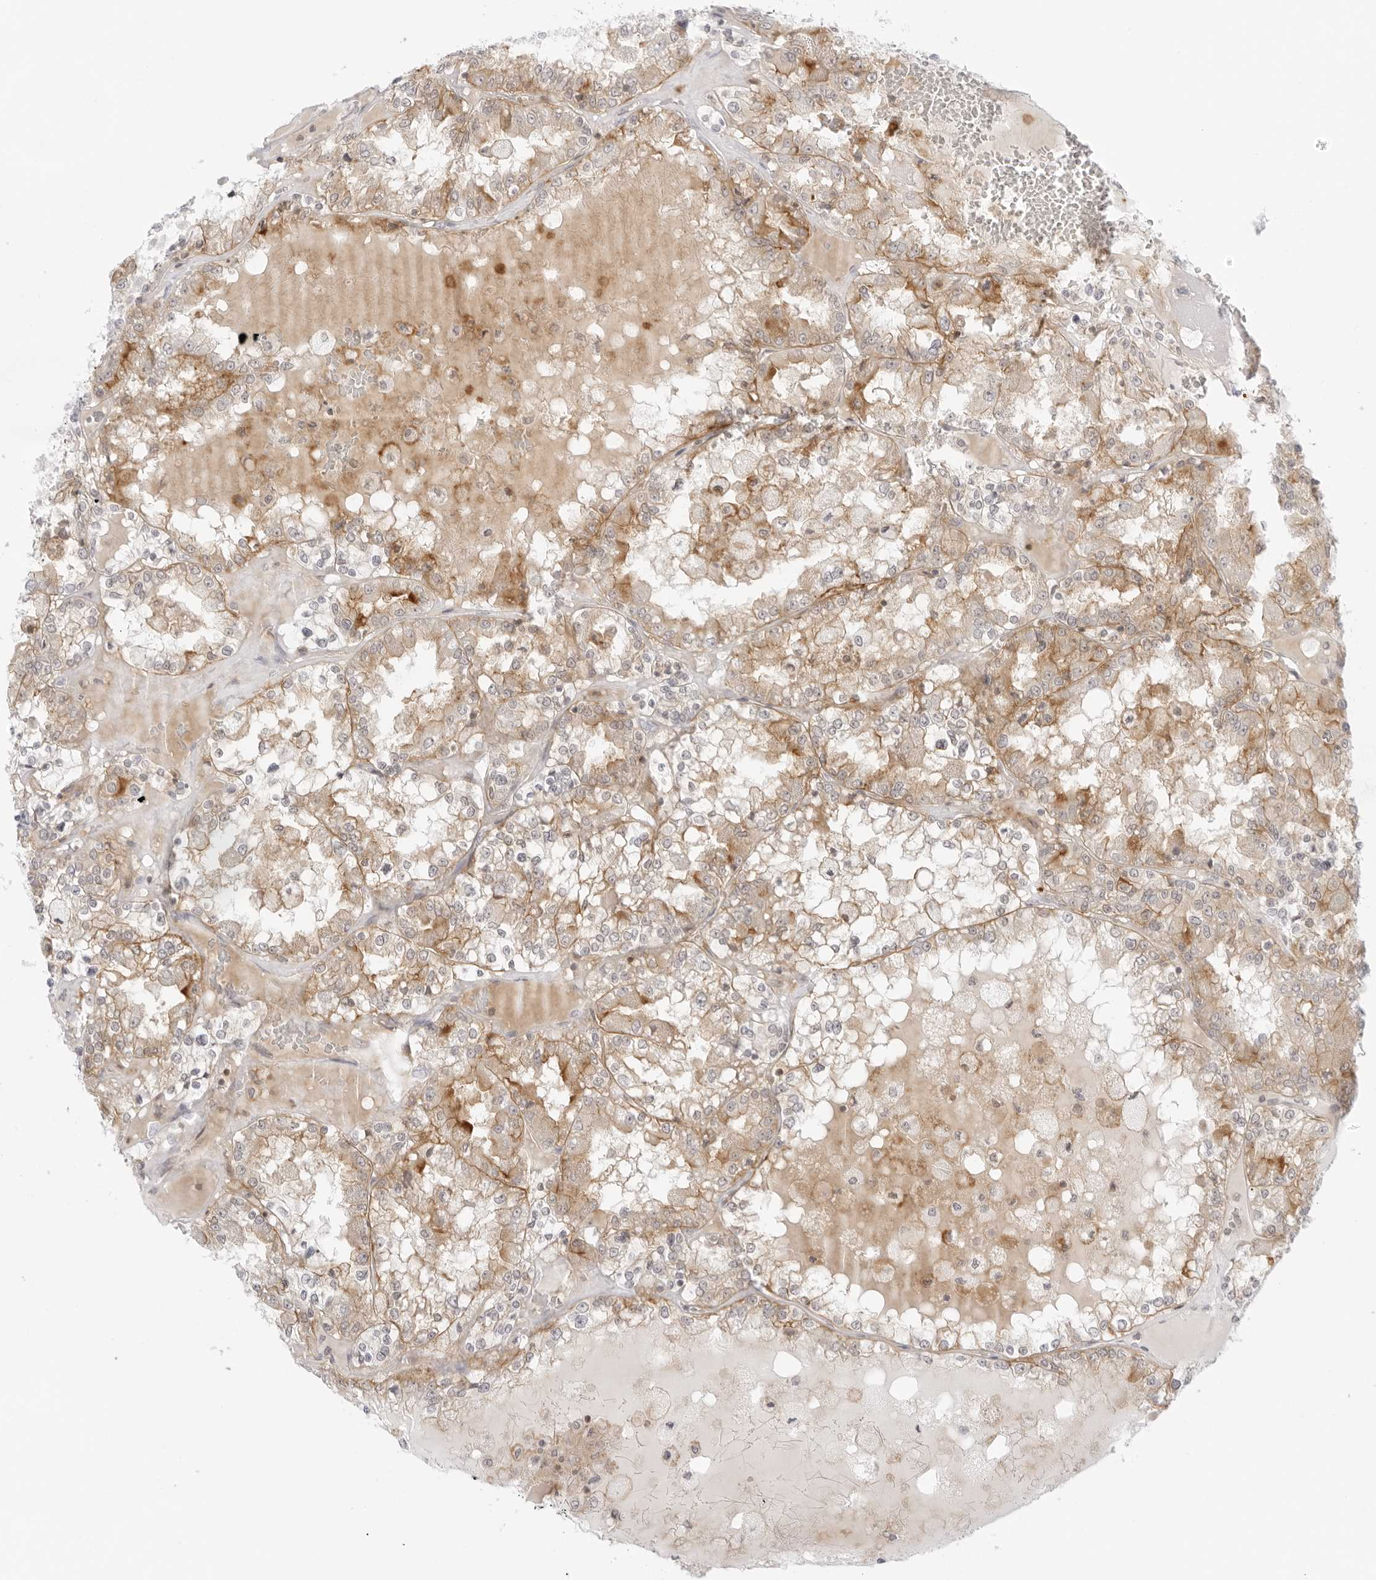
{"staining": {"intensity": "moderate", "quantity": "25%-75%", "location": "cytoplasmic/membranous"}, "tissue": "renal cancer", "cell_type": "Tumor cells", "image_type": "cancer", "snomed": [{"axis": "morphology", "description": "Adenocarcinoma, NOS"}, {"axis": "topography", "description": "Kidney"}], "caption": "This image displays immunohistochemistry (IHC) staining of renal adenocarcinoma, with medium moderate cytoplasmic/membranous positivity in approximately 25%-75% of tumor cells.", "gene": "TNFRSF14", "patient": {"sex": "female", "age": 56}}